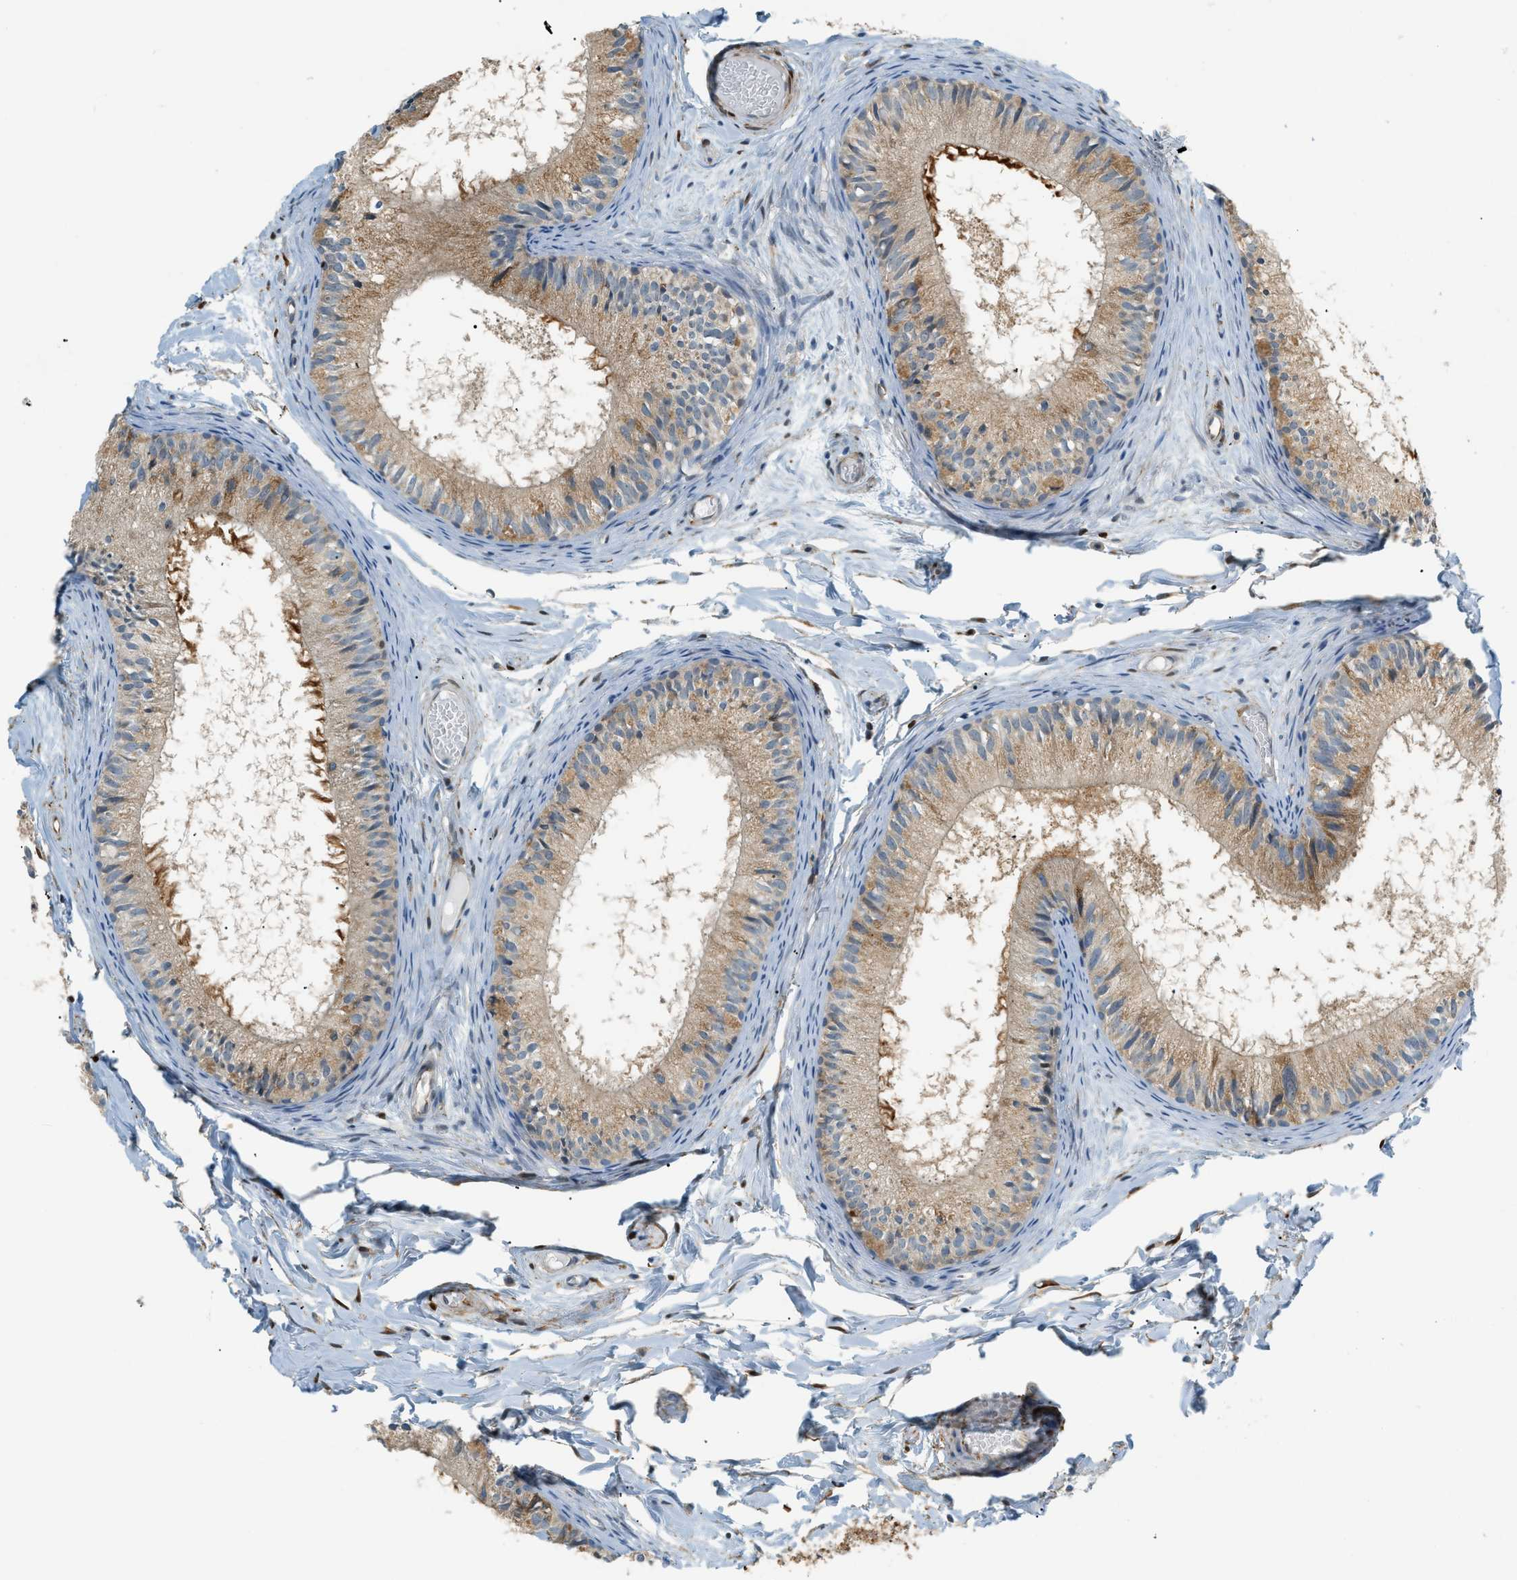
{"staining": {"intensity": "moderate", "quantity": "25%-75%", "location": "cytoplasmic/membranous"}, "tissue": "epididymis", "cell_type": "Glandular cells", "image_type": "normal", "snomed": [{"axis": "morphology", "description": "Normal tissue, NOS"}, {"axis": "topography", "description": "Epididymis"}], "caption": "Glandular cells show medium levels of moderate cytoplasmic/membranous expression in about 25%-75% of cells in benign epididymis.", "gene": "PIGG", "patient": {"sex": "male", "age": 46}}